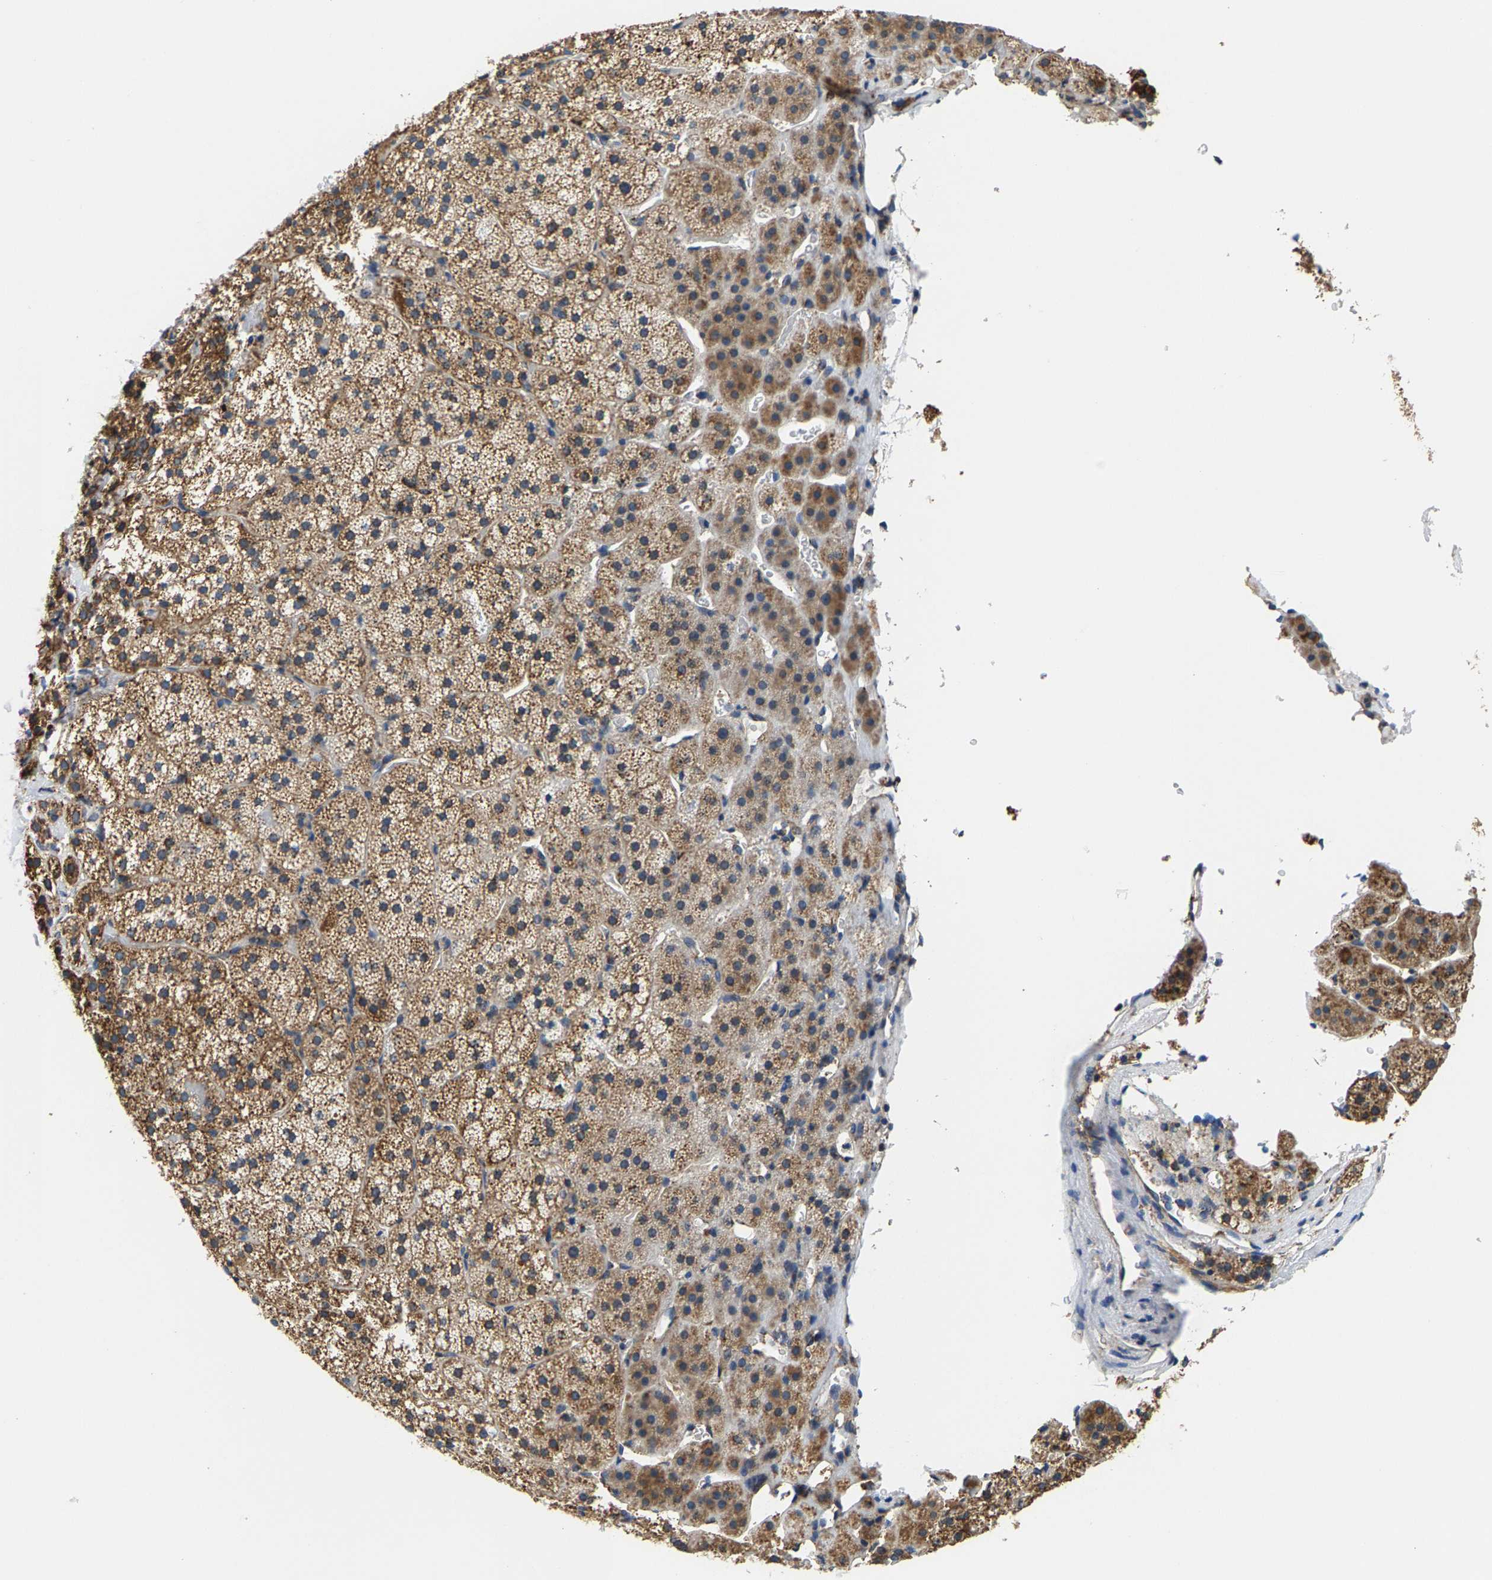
{"staining": {"intensity": "moderate", "quantity": ">75%", "location": "cytoplasmic/membranous"}, "tissue": "adrenal gland", "cell_type": "Glandular cells", "image_type": "normal", "snomed": [{"axis": "morphology", "description": "Normal tissue, NOS"}, {"axis": "topography", "description": "Adrenal gland"}], "caption": "Adrenal gland stained for a protein exhibits moderate cytoplasmic/membranous positivity in glandular cells. The protein of interest is stained brown, and the nuclei are stained in blue (DAB (3,3'-diaminobenzidine) IHC with brightfield microscopy, high magnification).", "gene": "SHMT2", "patient": {"sex": "female", "age": 44}}